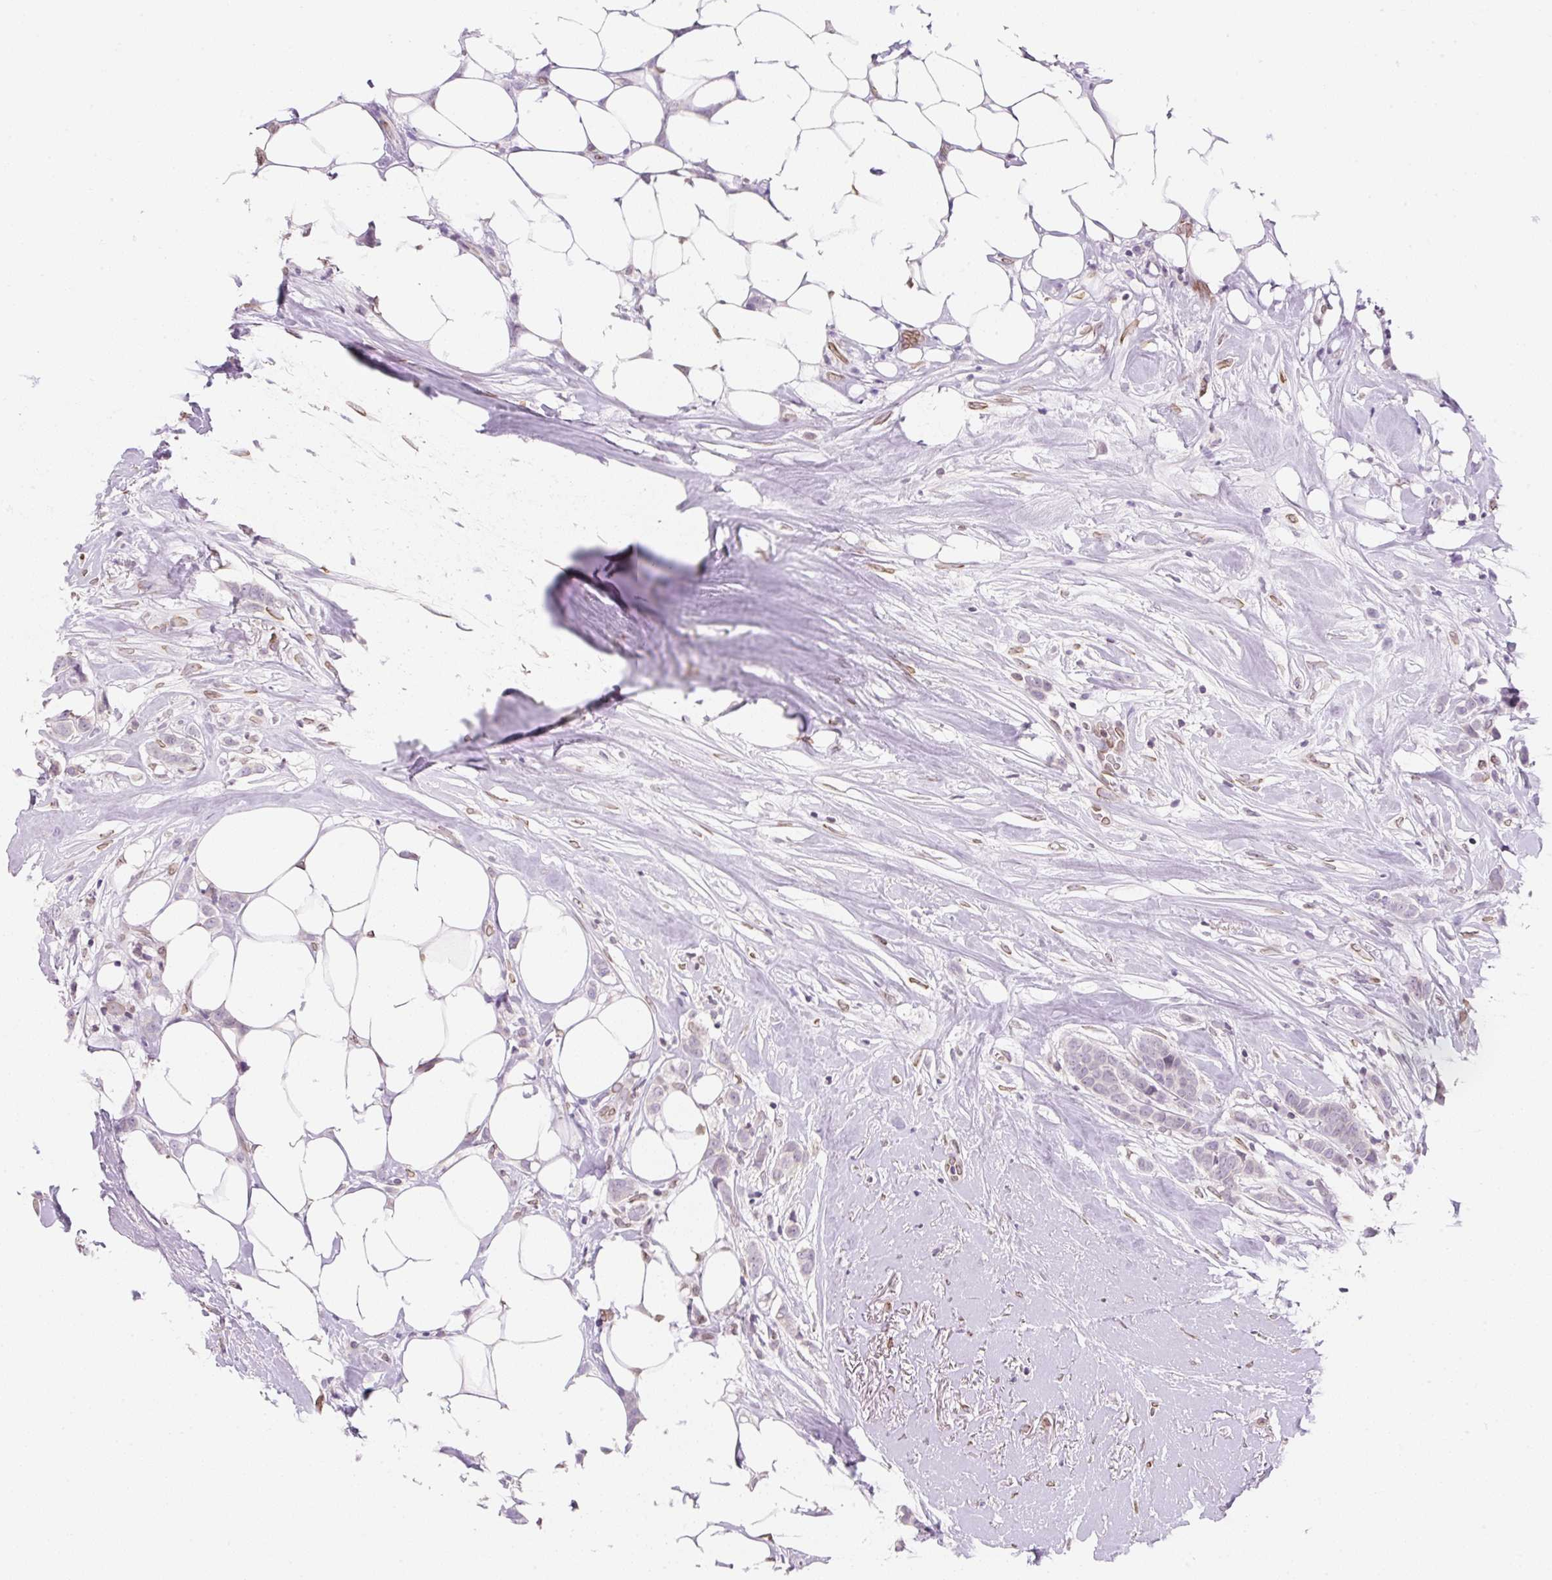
{"staining": {"intensity": "weak", "quantity": "25%-75%", "location": "cytoplasmic/membranous"}, "tissue": "breast cancer", "cell_type": "Tumor cells", "image_type": "cancer", "snomed": [{"axis": "morphology", "description": "Duct carcinoma"}, {"axis": "topography", "description": "Breast"}], "caption": "Human breast cancer (invasive ductal carcinoma) stained with a brown dye demonstrates weak cytoplasmic/membranous positive expression in about 25%-75% of tumor cells.", "gene": "SYNE3", "patient": {"sex": "female", "age": 80}}